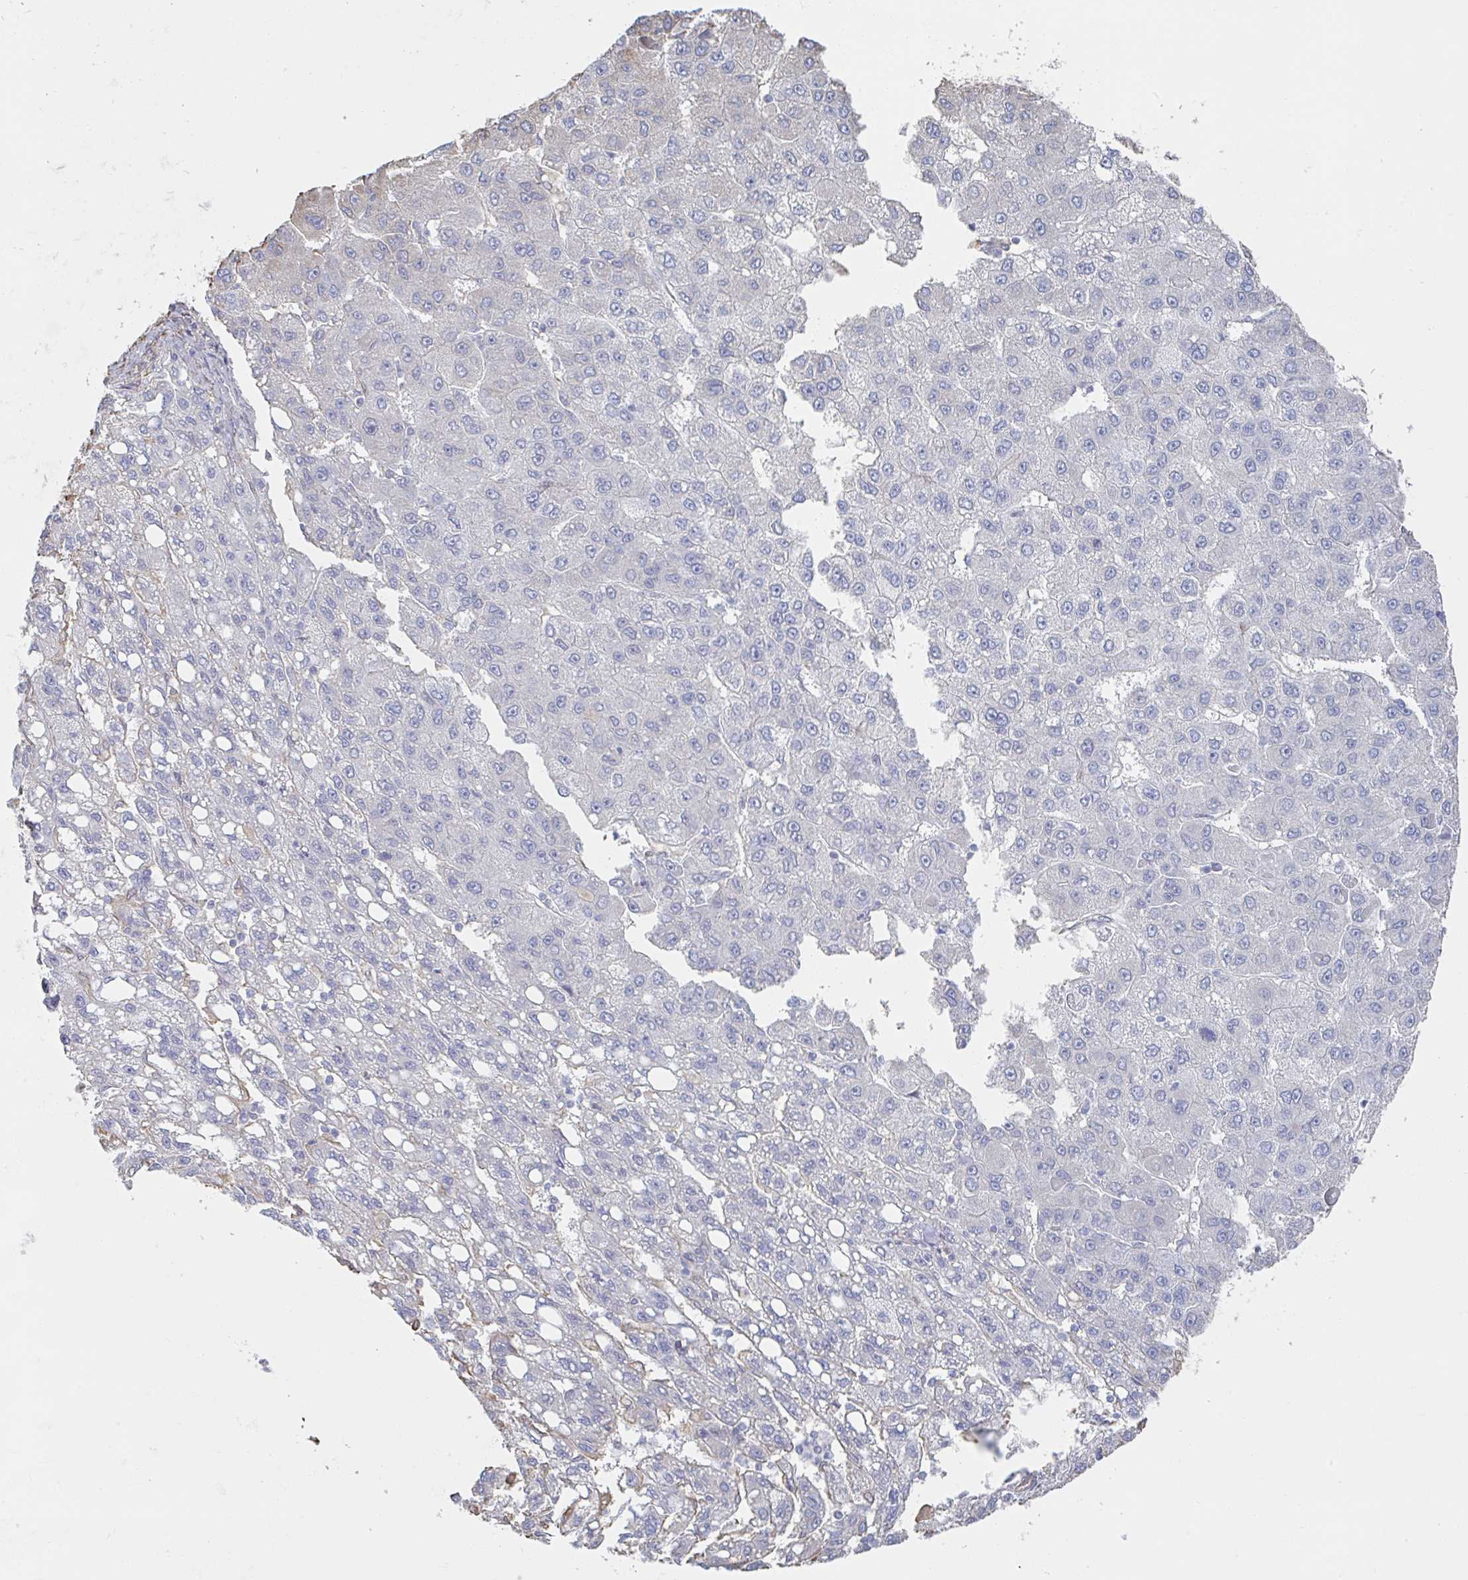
{"staining": {"intensity": "negative", "quantity": "none", "location": "none"}, "tissue": "liver cancer", "cell_type": "Tumor cells", "image_type": "cancer", "snomed": [{"axis": "morphology", "description": "Carcinoma, Hepatocellular, NOS"}, {"axis": "topography", "description": "Liver"}], "caption": "Photomicrograph shows no significant protein expression in tumor cells of hepatocellular carcinoma (liver). Brightfield microscopy of immunohistochemistry stained with DAB (3,3'-diaminobenzidine) (brown) and hematoxylin (blue), captured at high magnification.", "gene": "RAB5IF", "patient": {"sex": "female", "age": 82}}